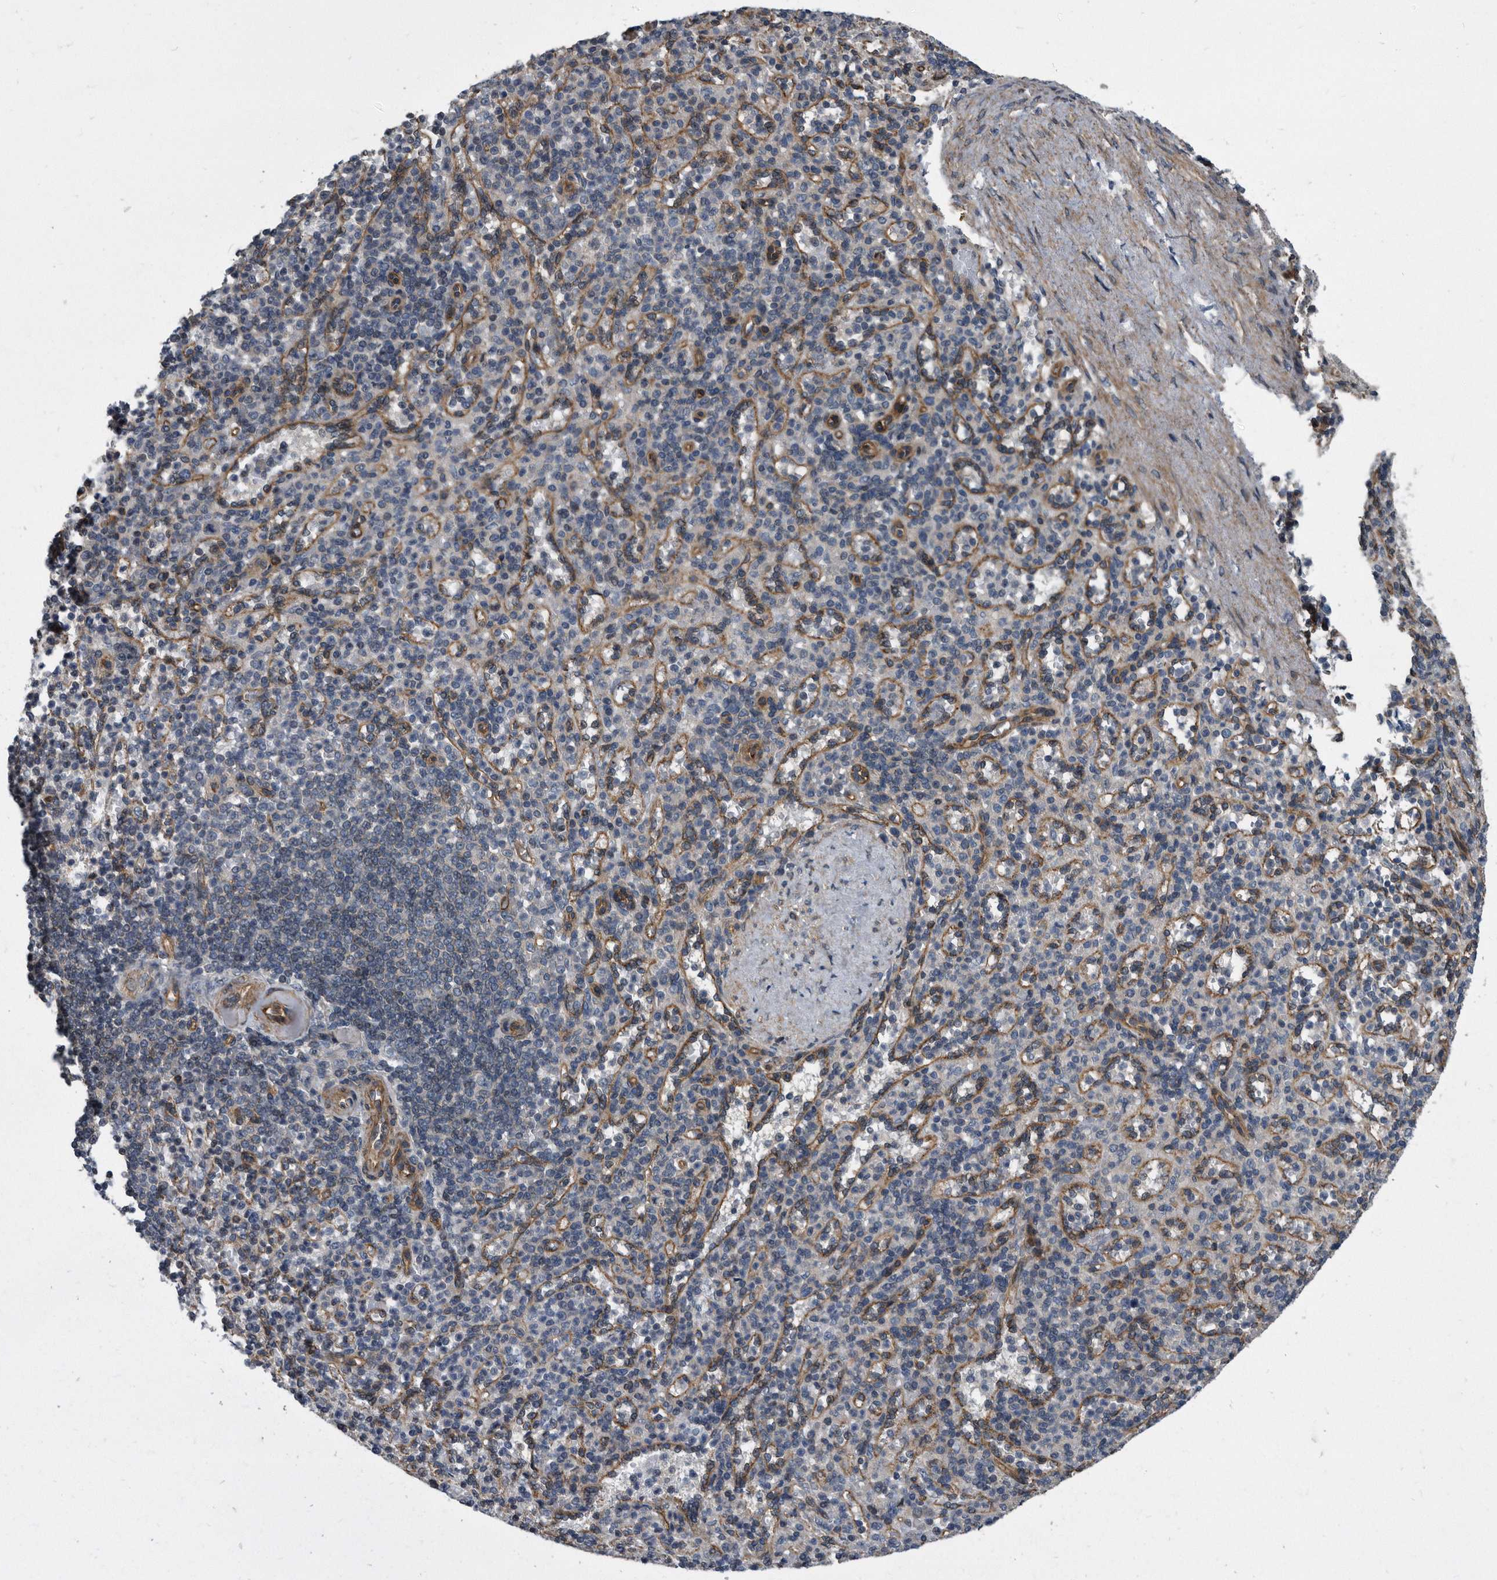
{"staining": {"intensity": "negative", "quantity": "none", "location": "none"}, "tissue": "spleen", "cell_type": "Cells in red pulp", "image_type": "normal", "snomed": [{"axis": "morphology", "description": "Normal tissue, NOS"}, {"axis": "topography", "description": "Spleen"}], "caption": "DAB (3,3'-diaminobenzidine) immunohistochemical staining of unremarkable human spleen shows no significant staining in cells in red pulp. Brightfield microscopy of immunohistochemistry (IHC) stained with DAB (3,3'-diaminobenzidine) (brown) and hematoxylin (blue), captured at high magnification.", "gene": "ARMCX1", "patient": {"sex": "female", "age": 74}}